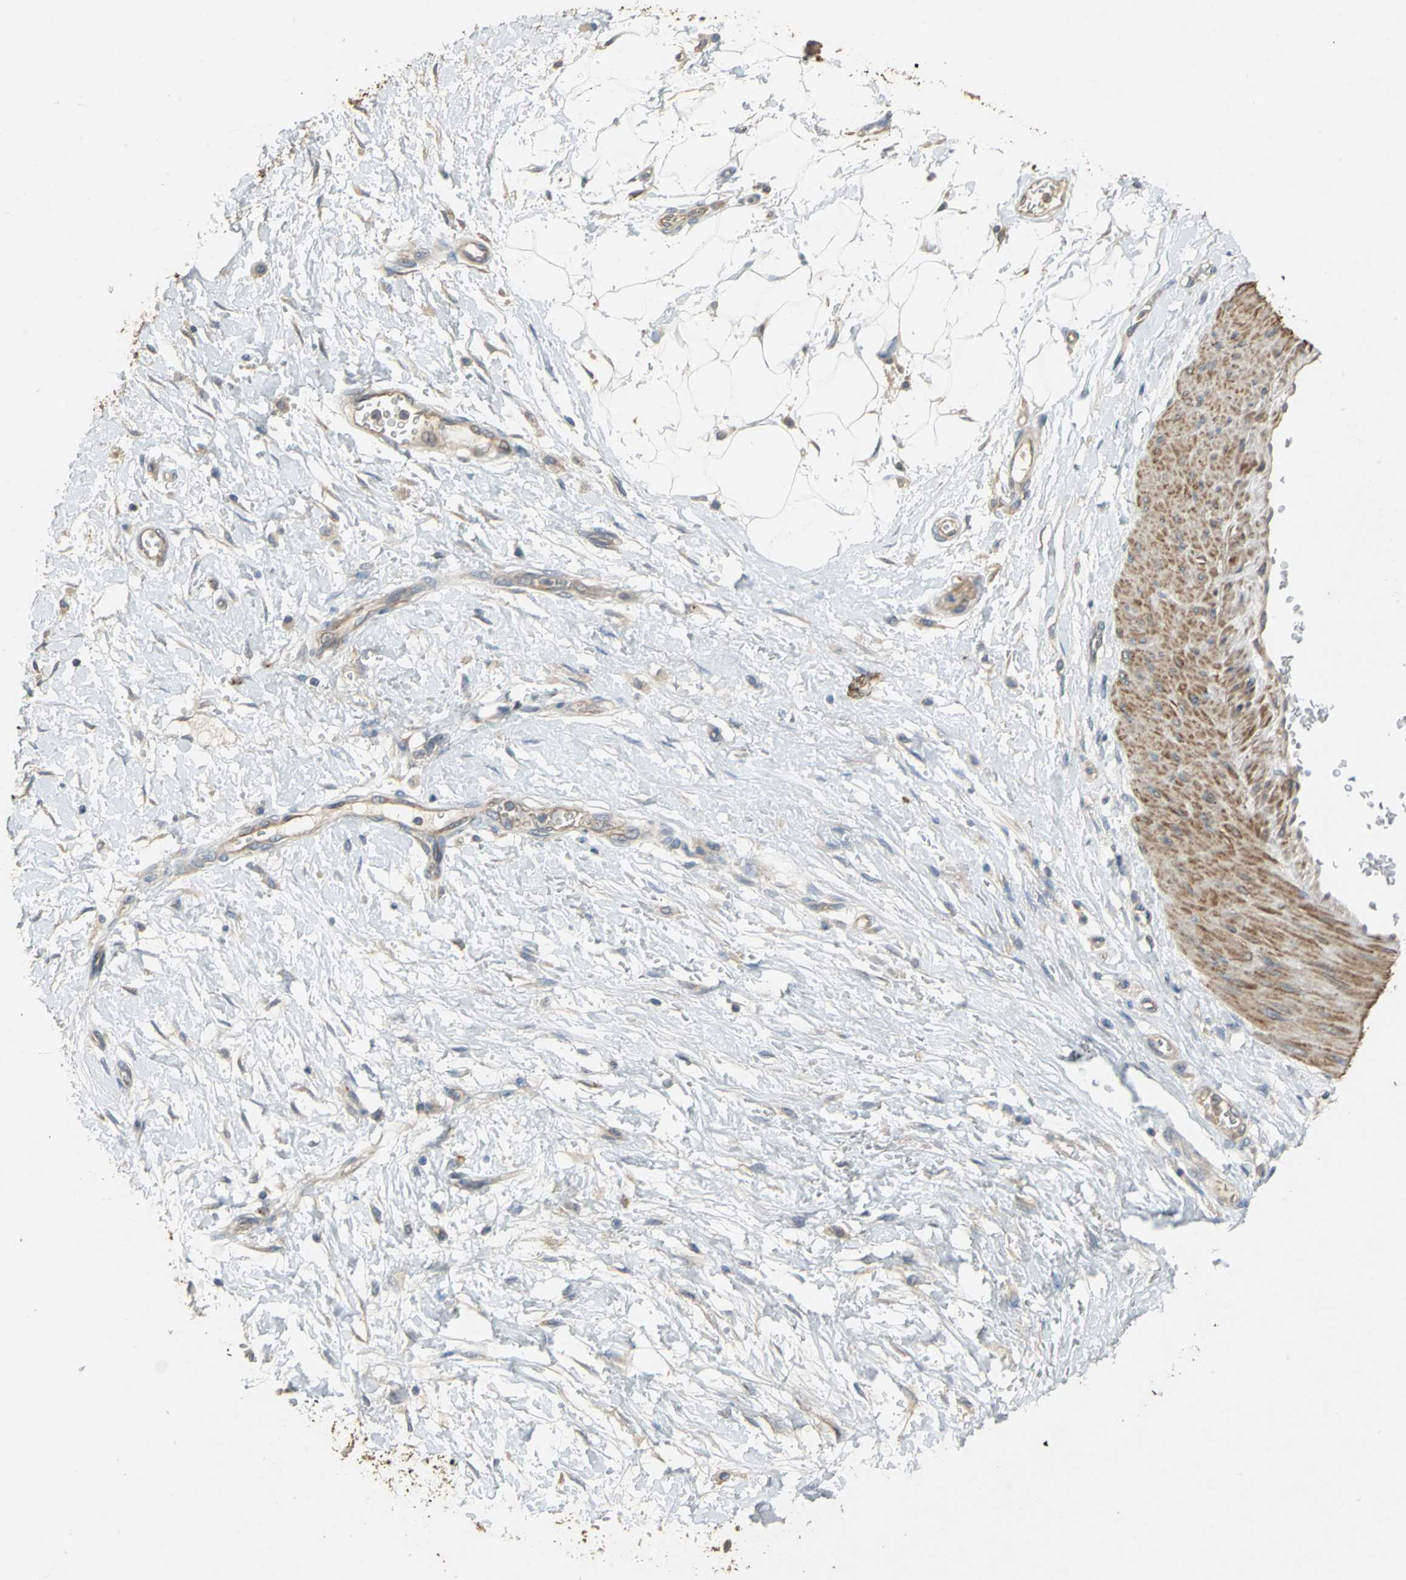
{"staining": {"intensity": "weak", "quantity": ">75%", "location": "cytoplasmic/membranous"}, "tissue": "adipose tissue", "cell_type": "Adipocytes", "image_type": "normal", "snomed": [{"axis": "morphology", "description": "Normal tissue, NOS"}, {"axis": "morphology", "description": "Urothelial carcinoma, High grade"}, {"axis": "topography", "description": "Vascular tissue"}, {"axis": "topography", "description": "Urinary bladder"}], "caption": "High-power microscopy captured an immunohistochemistry (IHC) image of benign adipose tissue, revealing weak cytoplasmic/membranous expression in about >75% of adipocytes.", "gene": "MET", "patient": {"sex": "female", "age": 56}}